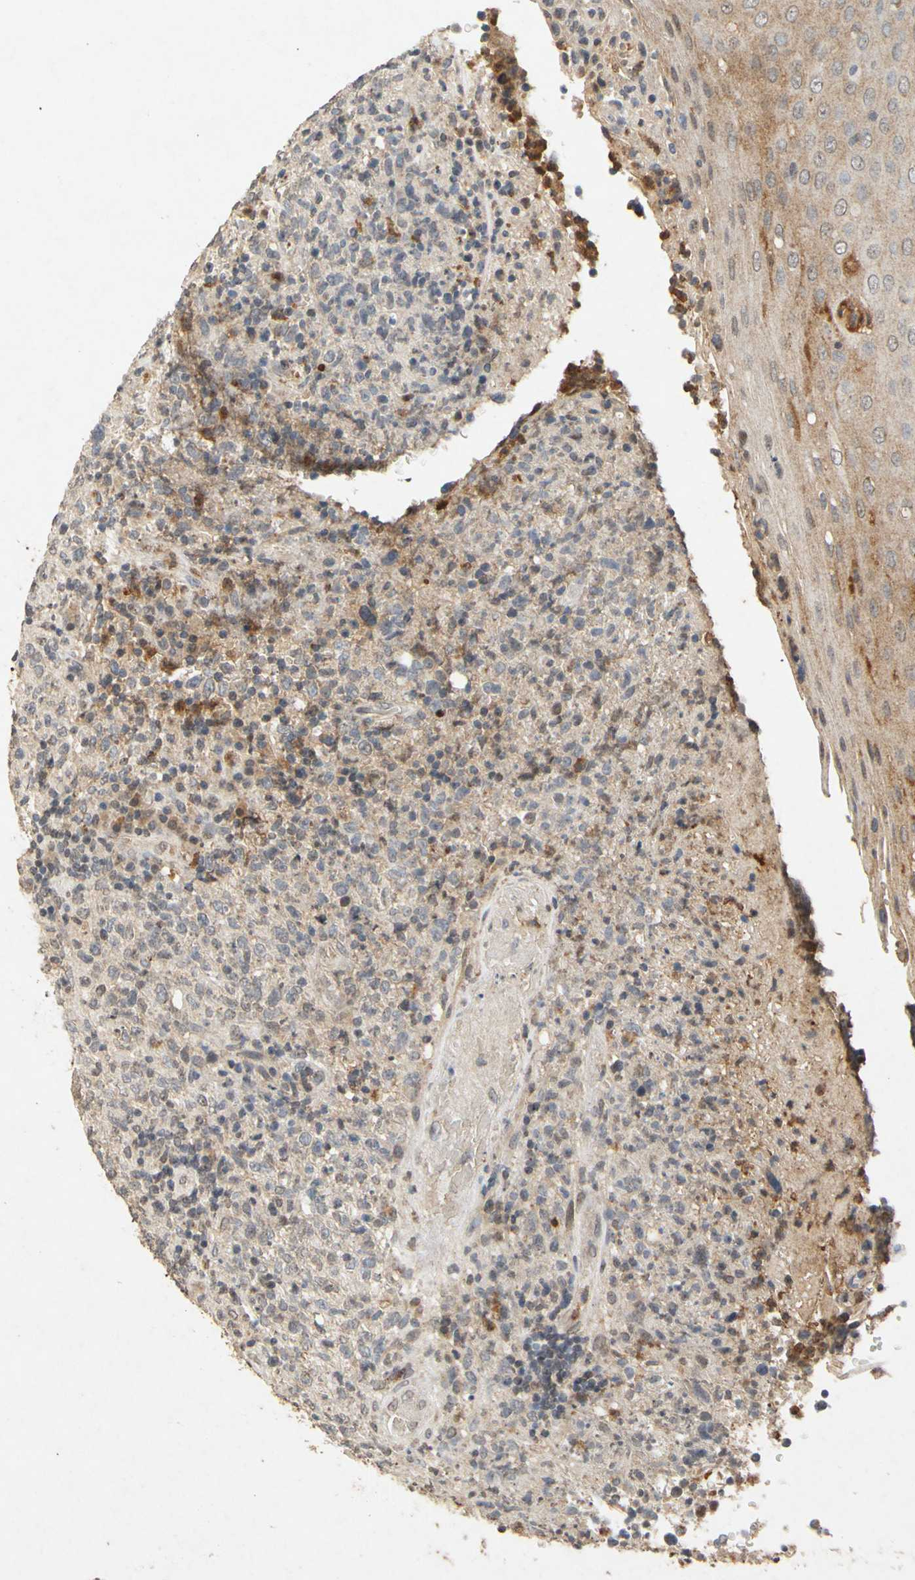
{"staining": {"intensity": "weak", "quantity": "<25%", "location": "cytoplasmic/membranous"}, "tissue": "lymphoma", "cell_type": "Tumor cells", "image_type": "cancer", "snomed": [{"axis": "morphology", "description": "Malignant lymphoma, non-Hodgkin's type, High grade"}, {"axis": "topography", "description": "Tonsil"}], "caption": "Micrograph shows no significant protein positivity in tumor cells of malignant lymphoma, non-Hodgkin's type (high-grade). (Brightfield microscopy of DAB immunohistochemistry at high magnification).", "gene": "CP", "patient": {"sex": "female", "age": 36}}